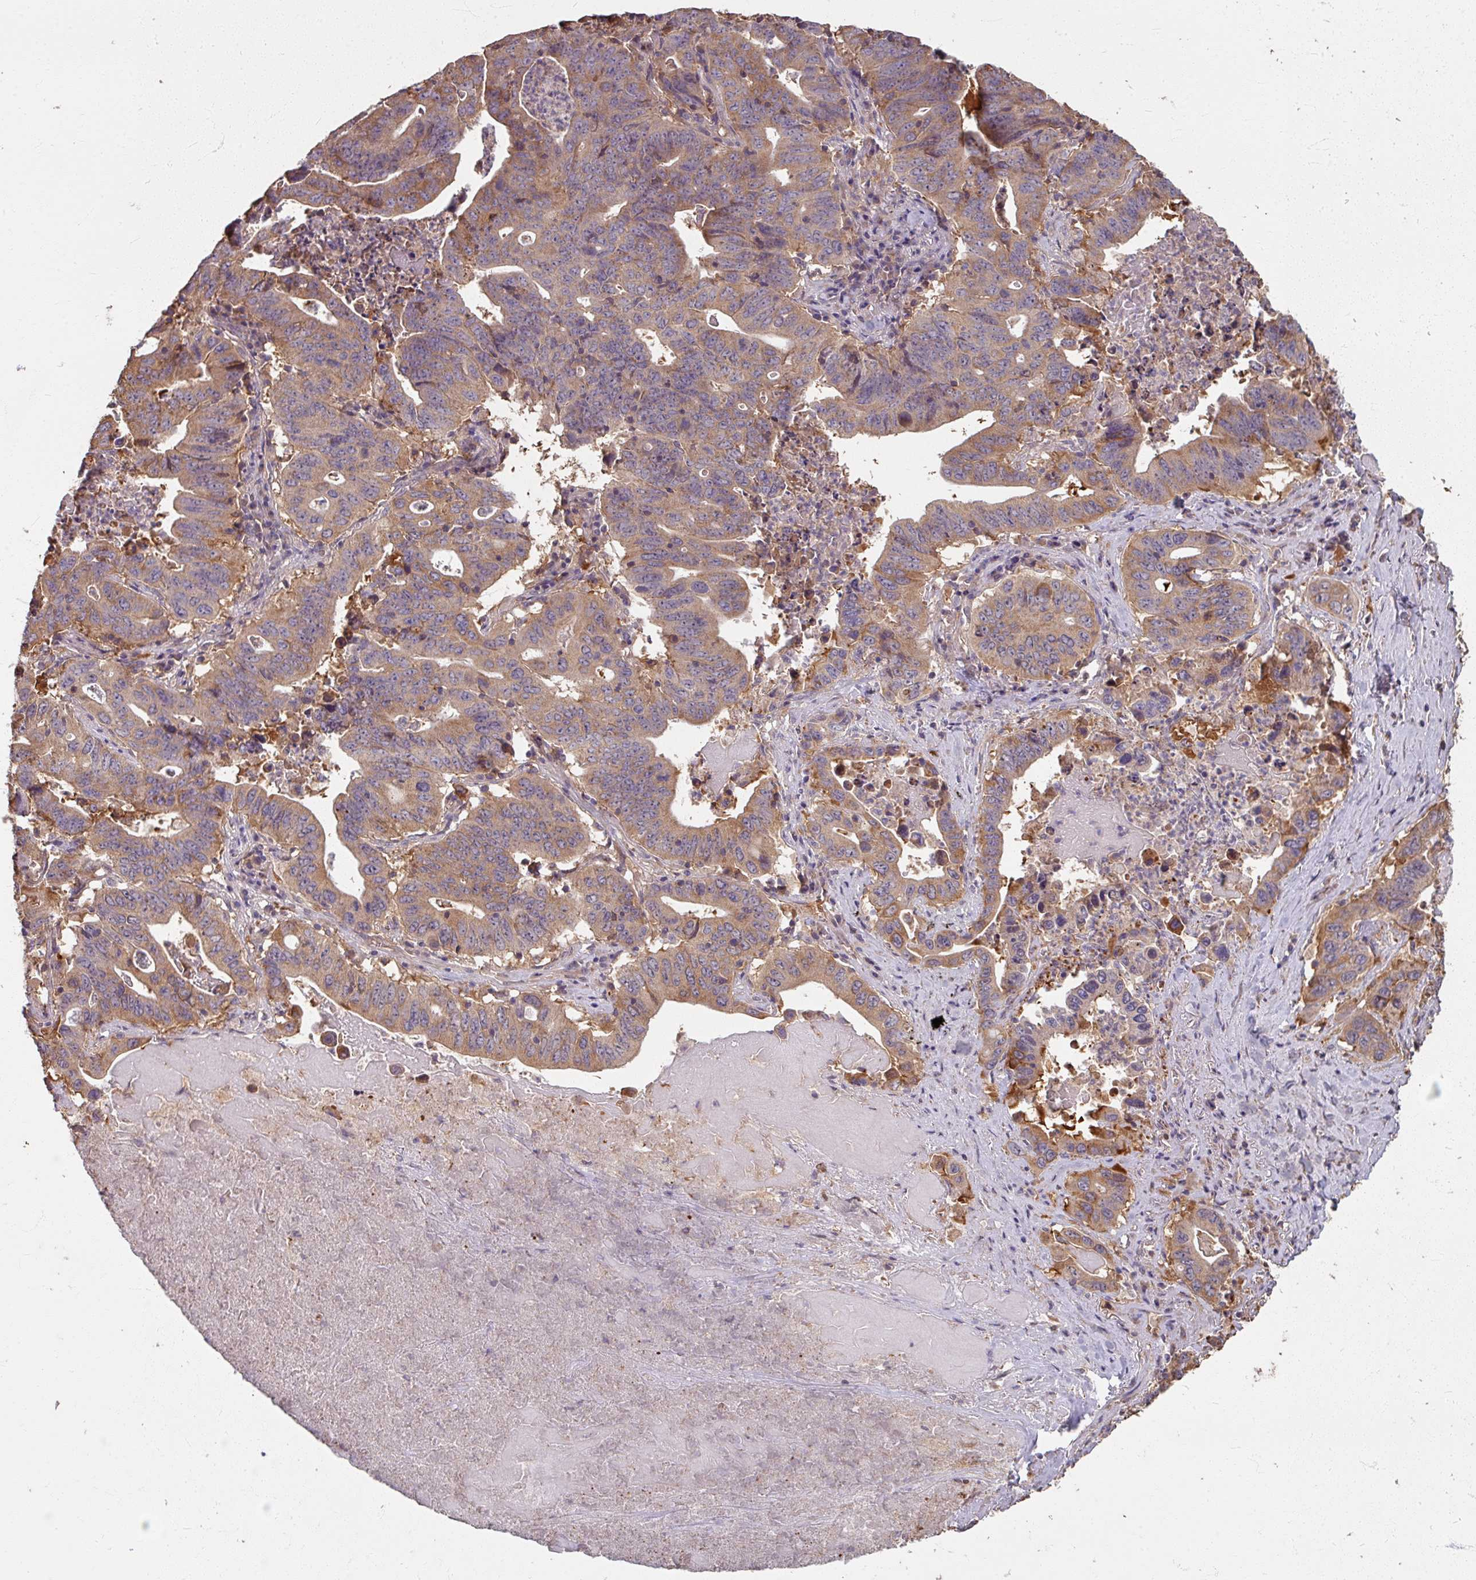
{"staining": {"intensity": "moderate", "quantity": ">75%", "location": "cytoplasmic/membranous"}, "tissue": "lung cancer", "cell_type": "Tumor cells", "image_type": "cancer", "snomed": [{"axis": "morphology", "description": "Adenocarcinoma, NOS"}, {"axis": "topography", "description": "Lung"}], "caption": "Protein expression analysis of human lung cancer reveals moderate cytoplasmic/membranous positivity in approximately >75% of tumor cells. (IHC, brightfield microscopy, high magnification).", "gene": "CCDC68", "patient": {"sex": "female", "age": 60}}